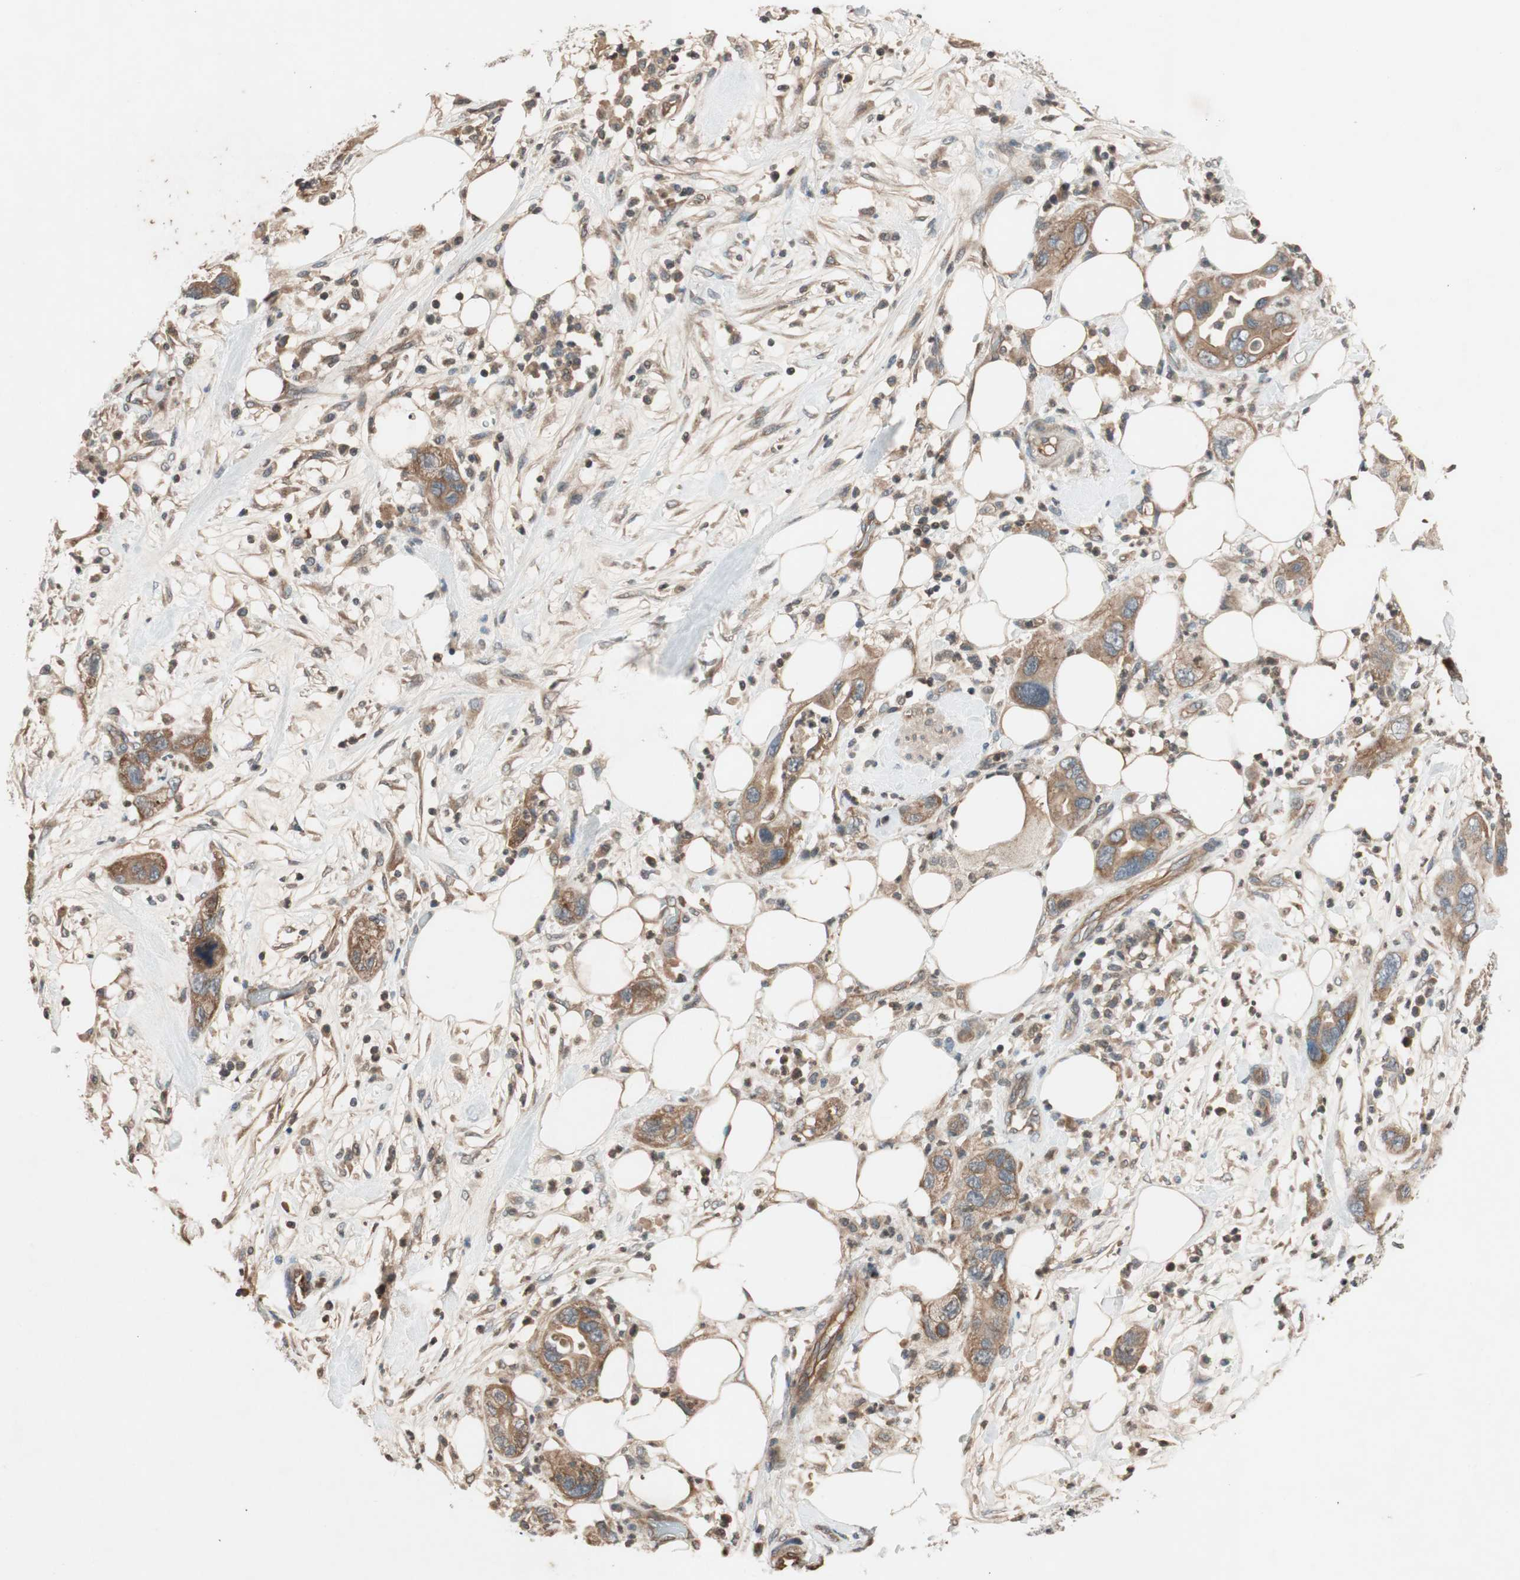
{"staining": {"intensity": "moderate", "quantity": ">75%", "location": "cytoplasmic/membranous"}, "tissue": "pancreatic cancer", "cell_type": "Tumor cells", "image_type": "cancer", "snomed": [{"axis": "morphology", "description": "Adenocarcinoma, NOS"}, {"axis": "topography", "description": "Pancreas"}], "caption": "DAB immunohistochemical staining of pancreatic cancer shows moderate cytoplasmic/membranous protein staining in about >75% of tumor cells.", "gene": "GCLM", "patient": {"sex": "female", "age": 71}}